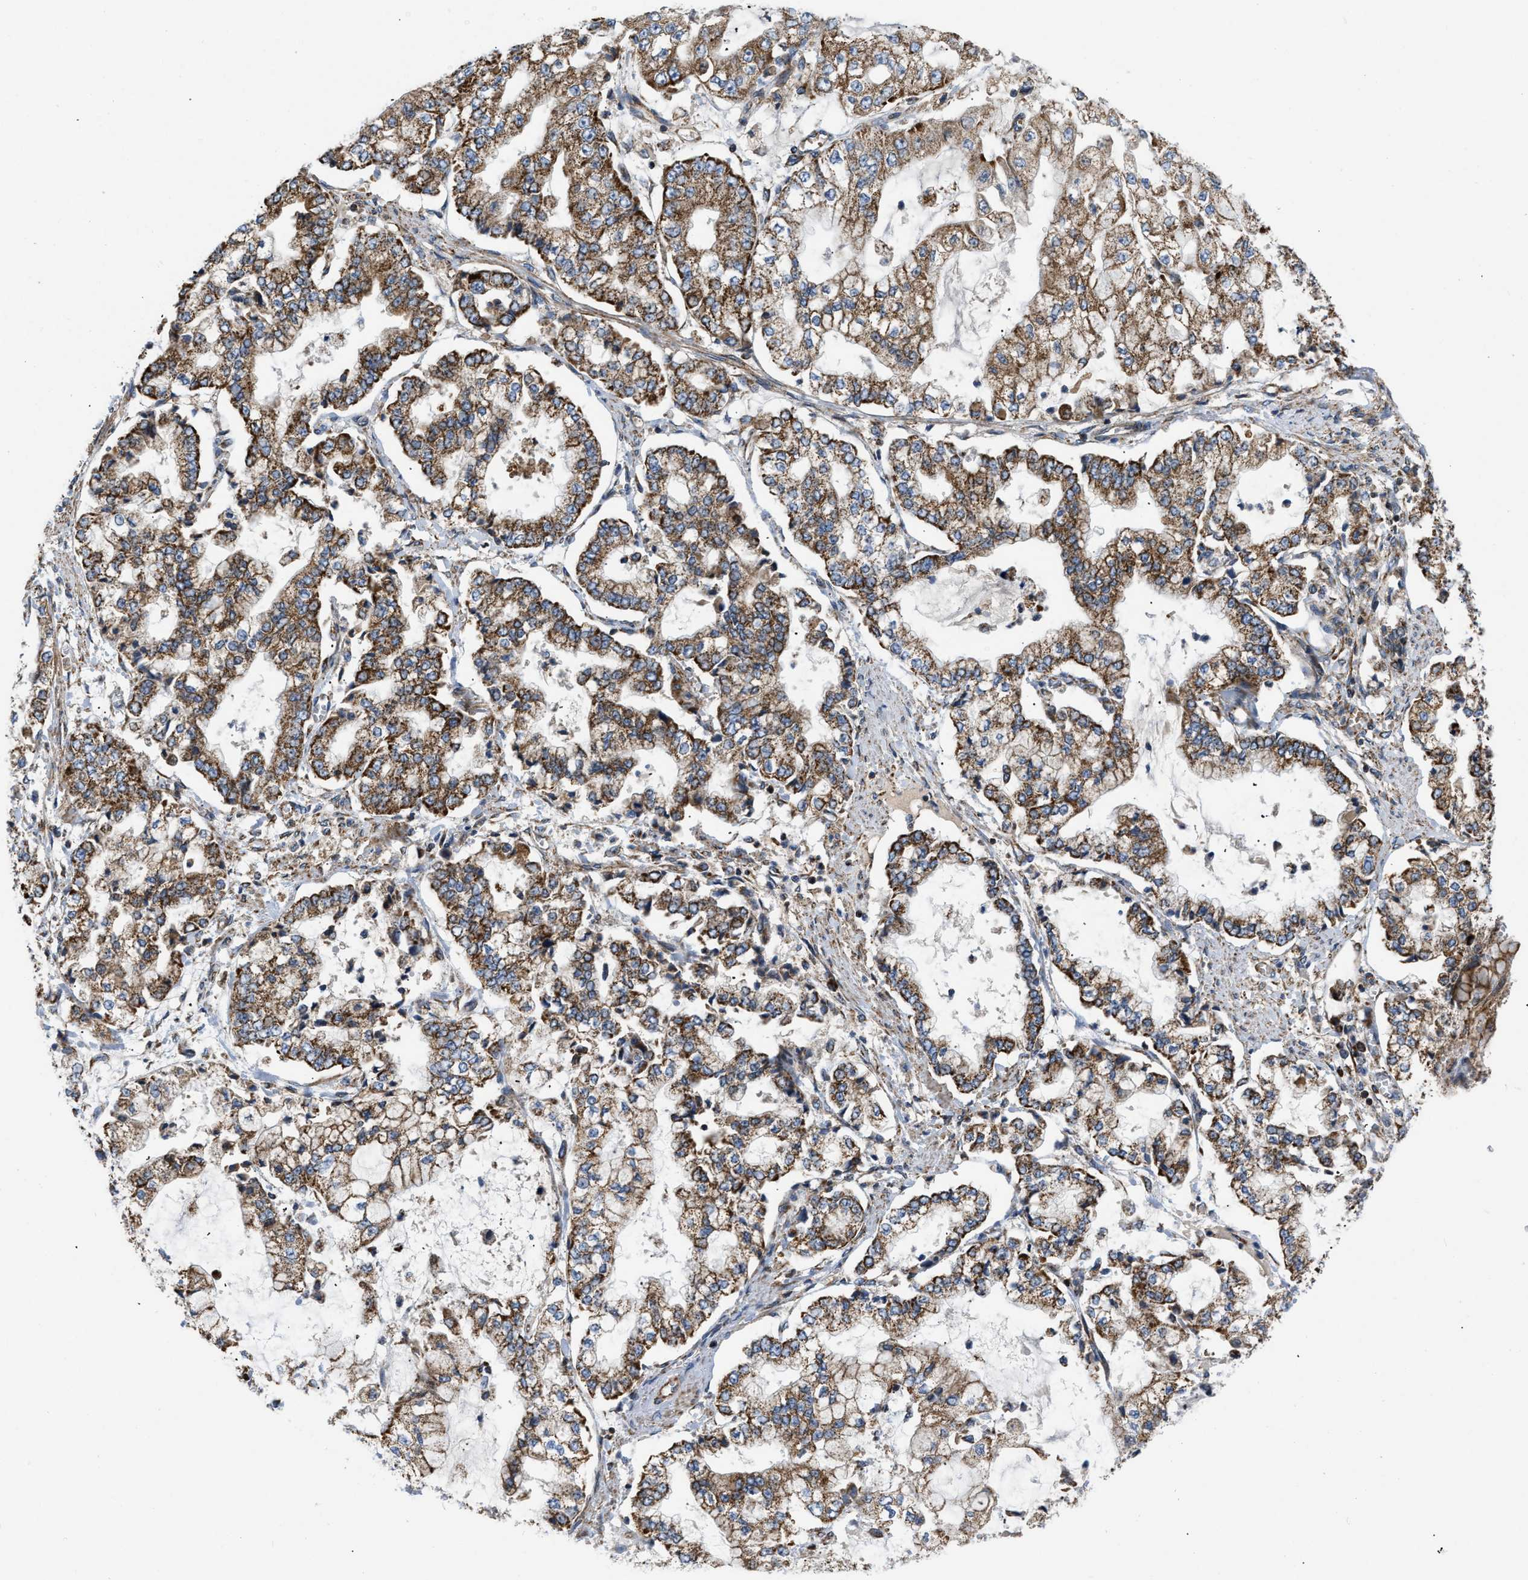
{"staining": {"intensity": "strong", "quantity": ">75%", "location": "cytoplasmic/membranous"}, "tissue": "stomach cancer", "cell_type": "Tumor cells", "image_type": "cancer", "snomed": [{"axis": "morphology", "description": "Adenocarcinoma, NOS"}, {"axis": "topography", "description": "Stomach"}], "caption": "Human stomach cancer (adenocarcinoma) stained with a protein marker shows strong staining in tumor cells.", "gene": "OPTN", "patient": {"sex": "male", "age": 76}}